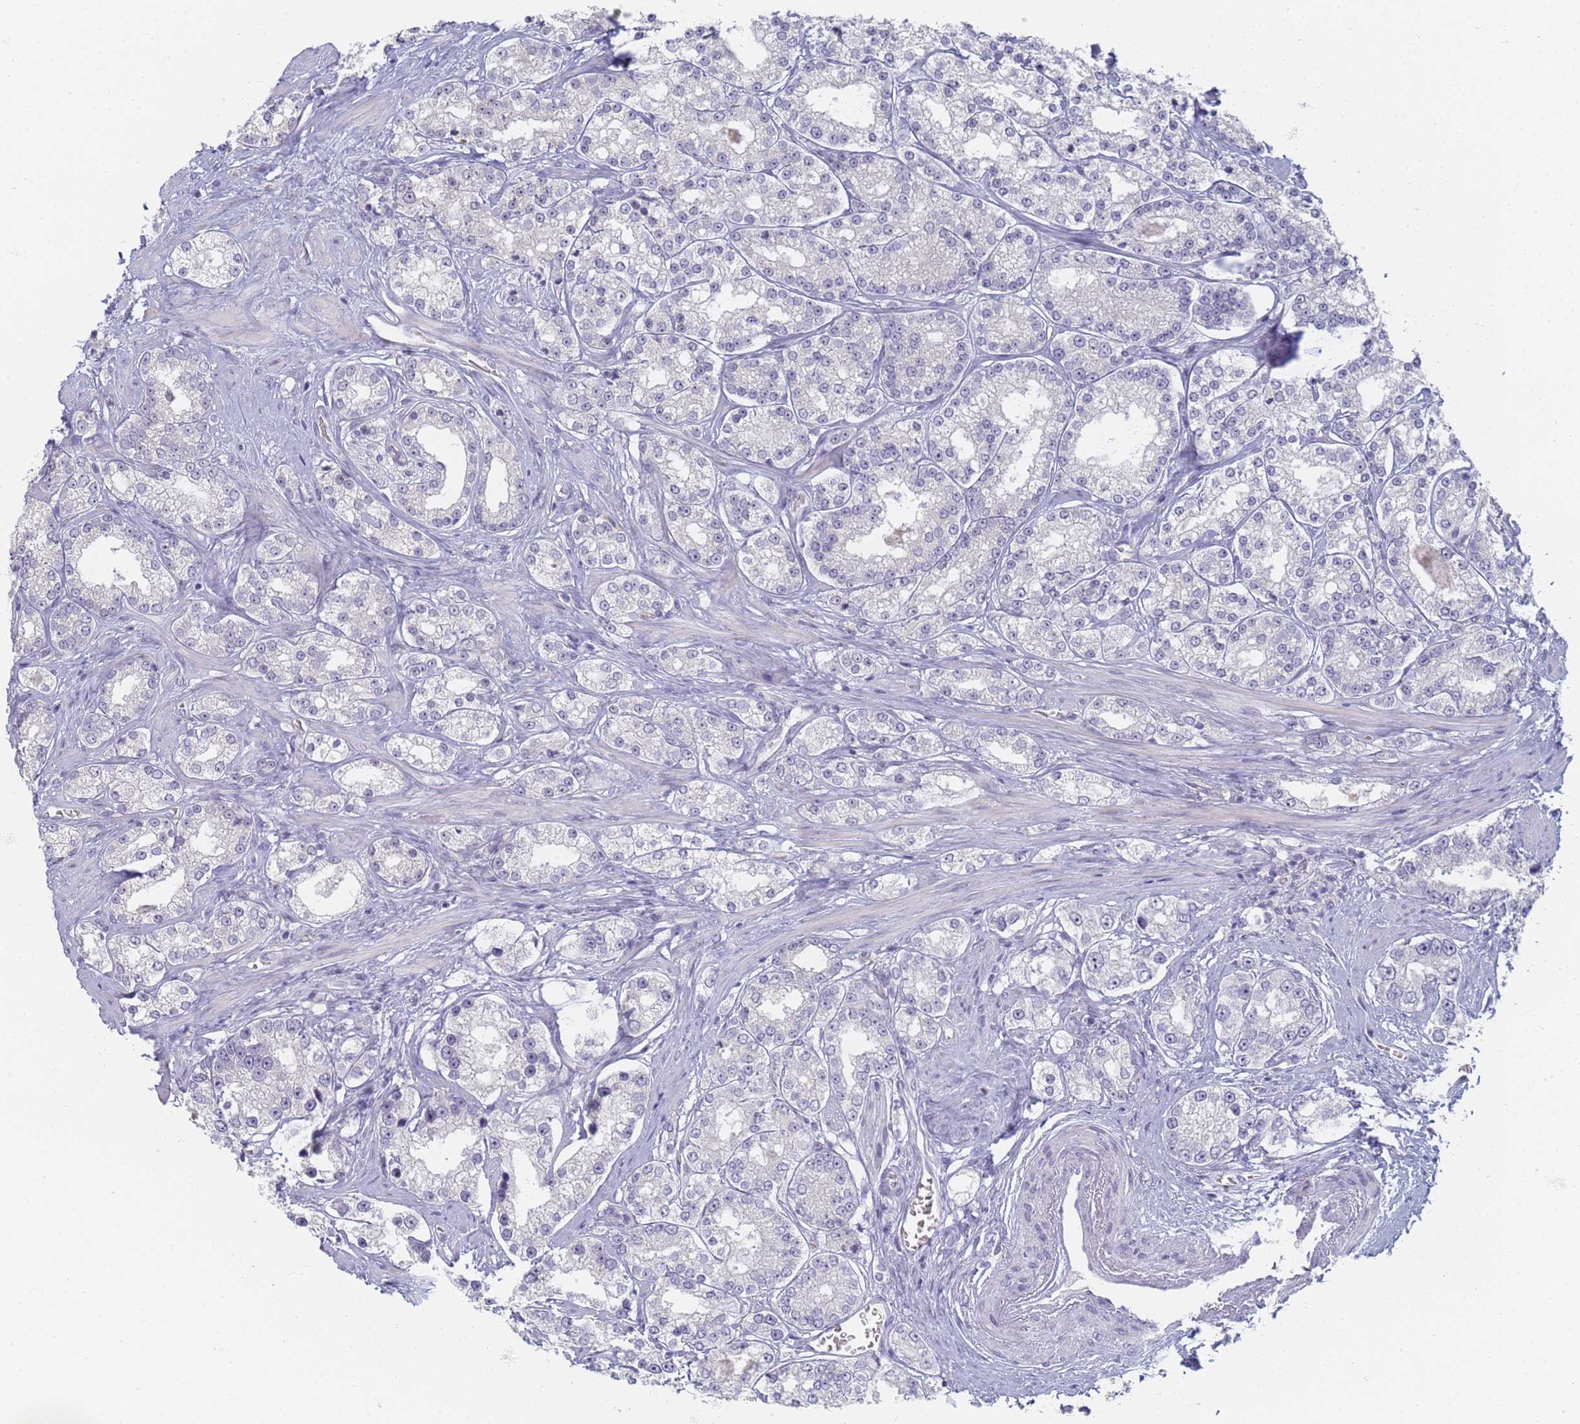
{"staining": {"intensity": "negative", "quantity": "none", "location": "none"}, "tissue": "prostate cancer", "cell_type": "Tumor cells", "image_type": "cancer", "snomed": [{"axis": "morphology", "description": "Normal tissue, NOS"}, {"axis": "morphology", "description": "Adenocarcinoma, High grade"}, {"axis": "topography", "description": "Prostate"}], "caption": "Protein analysis of prostate cancer exhibits no significant expression in tumor cells.", "gene": "SLC38A9", "patient": {"sex": "male", "age": 83}}